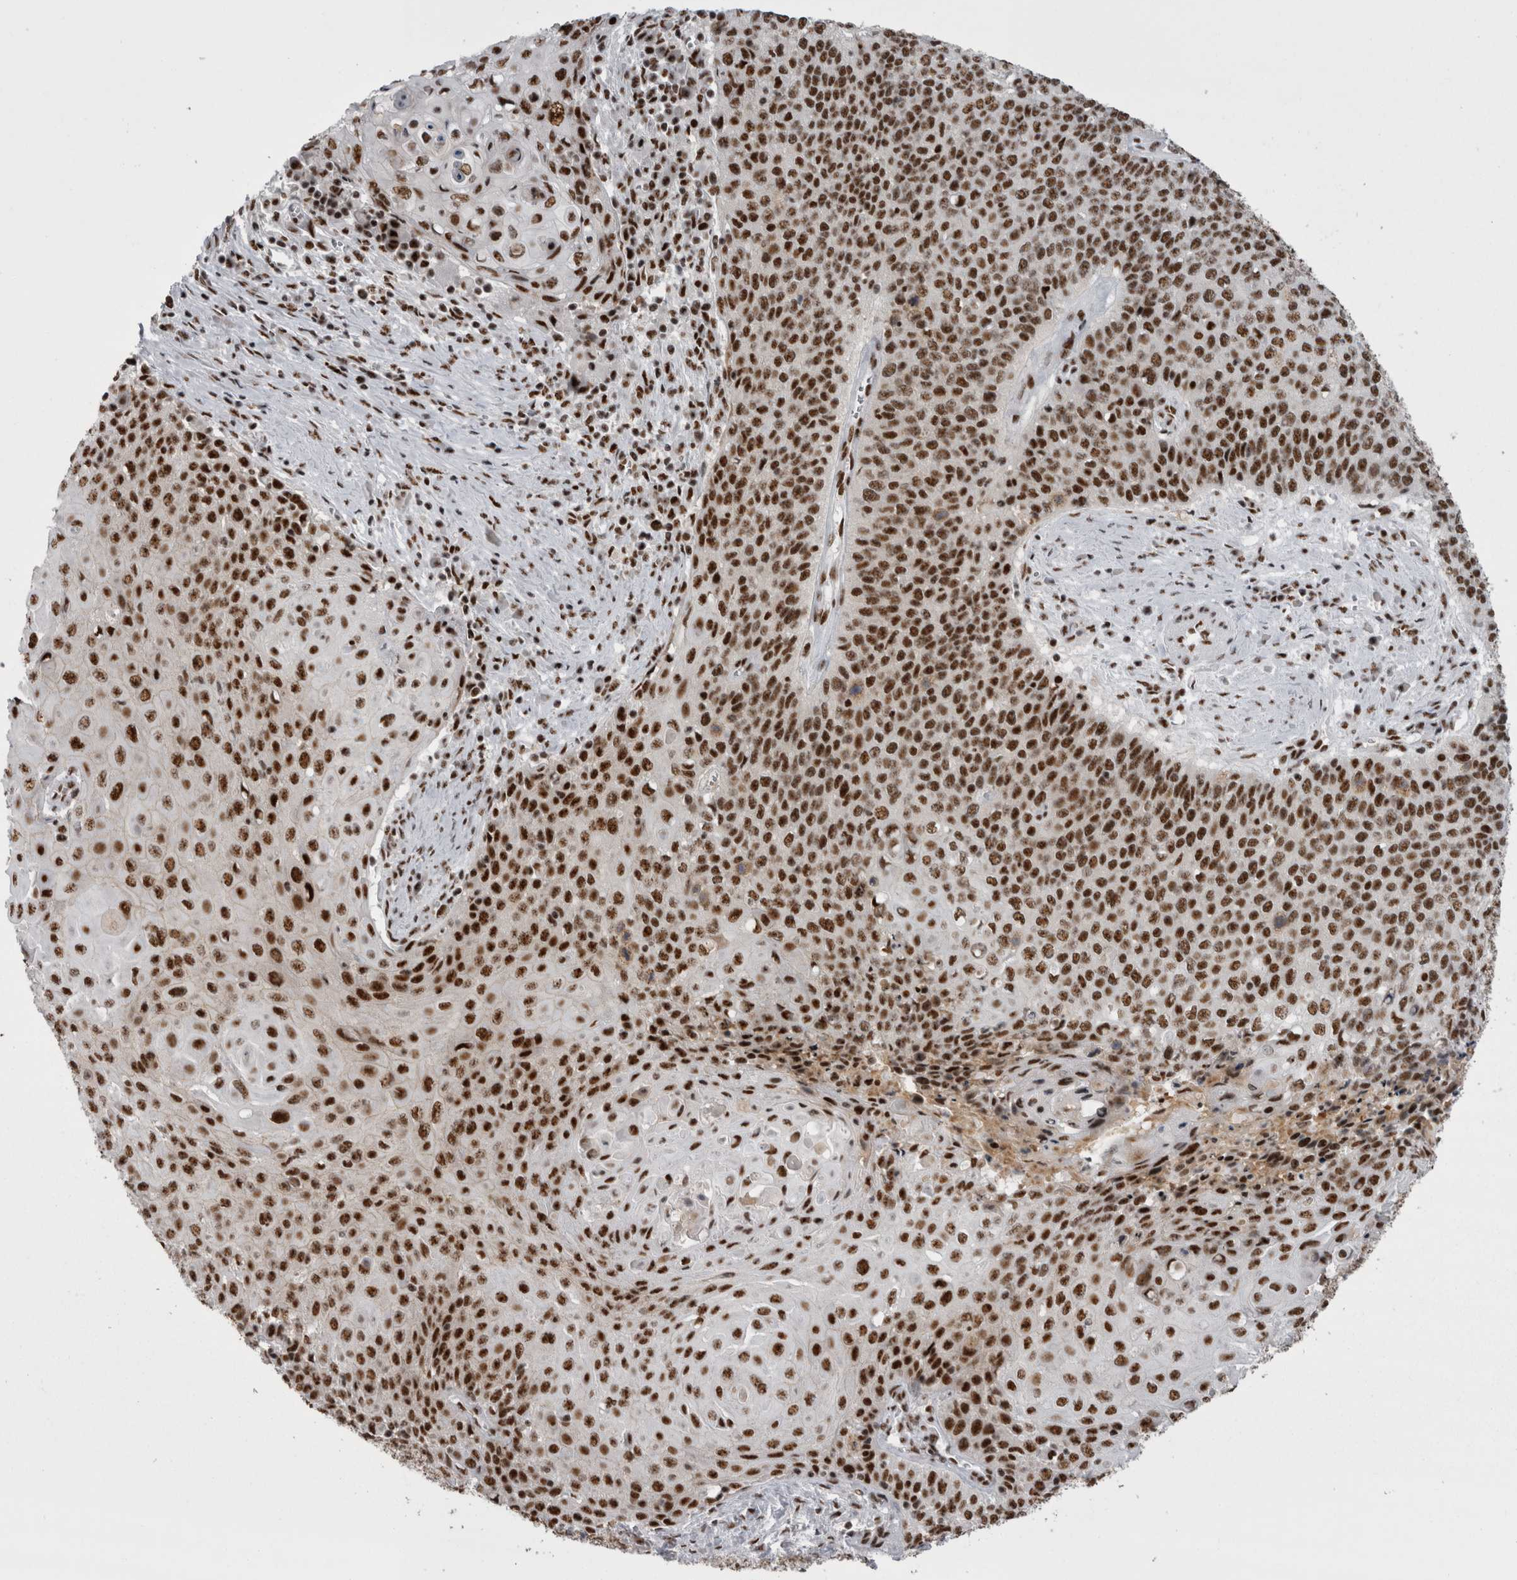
{"staining": {"intensity": "strong", "quantity": ">75%", "location": "nuclear"}, "tissue": "cervical cancer", "cell_type": "Tumor cells", "image_type": "cancer", "snomed": [{"axis": "morphology", "description": "Squamous cell carcinoma, NOS"}, {"axis": "topography", "description": "Cervix"}], "caption": "Immunohistochemical staining of cervical cancer shows strong nuclear protein expression in about >75% of tumor cells.", "gene": "SNRNP40", "patient": {"sex": "female", "age": 39}}